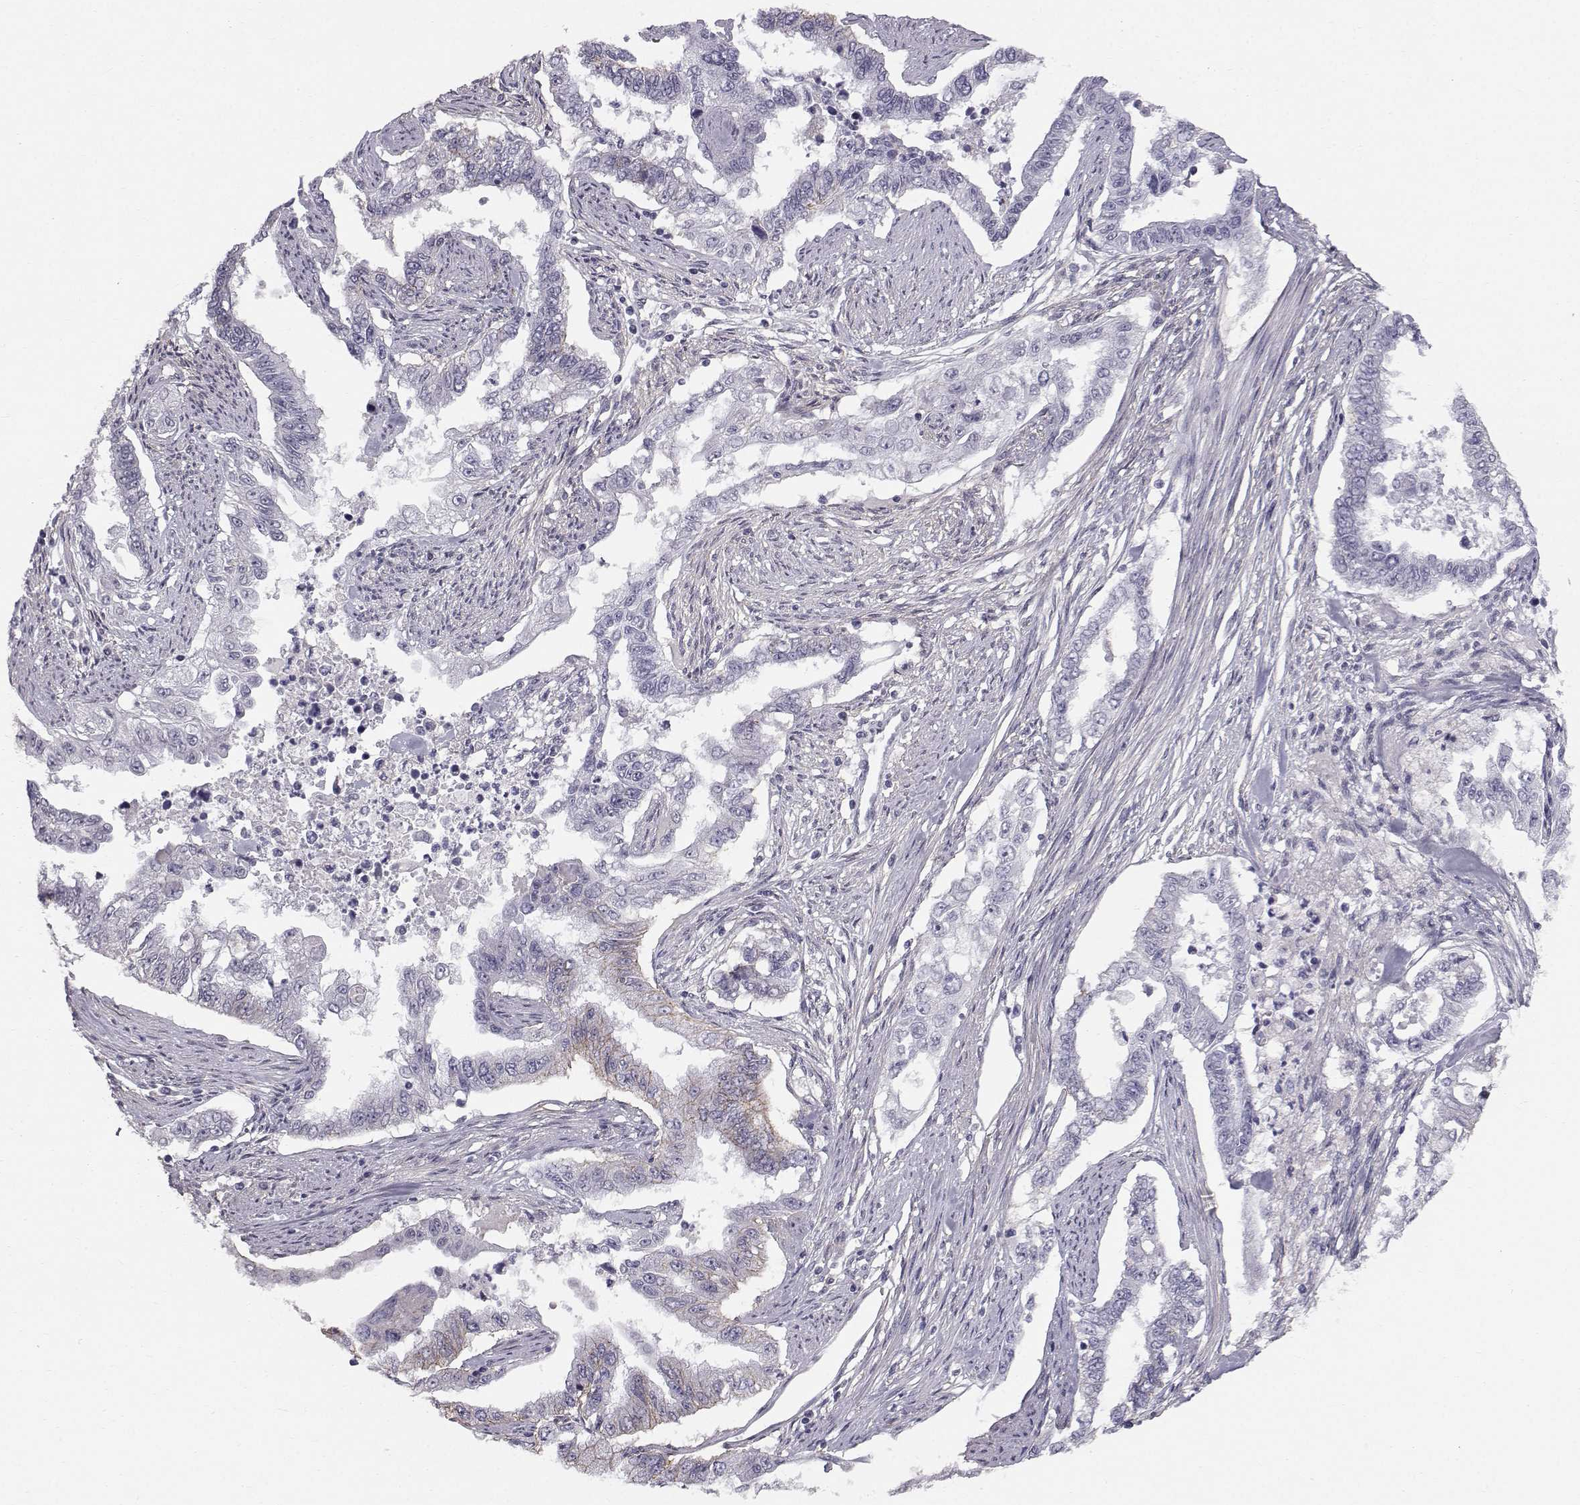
{"staining": {"intensity": "weak", "quantity": "<25%", "location": "cytoplasmic/membranous"}, "tissue": "endometrial cancer", "cell_type": "Tumor cells", "image_type": "cancer", "snomed": [{"axis": "morphology", "description": "Adenocarcinoma, NOS"}, {"axis": "topography", "description": "Uterus"}], "caption": "Protein analysis of endometrial cancer (adenocarcinoma) exhibits no significant staining in tumor cells.", "gene": "SPDYE4", "patient": {"sex": "female", "age": 59}}